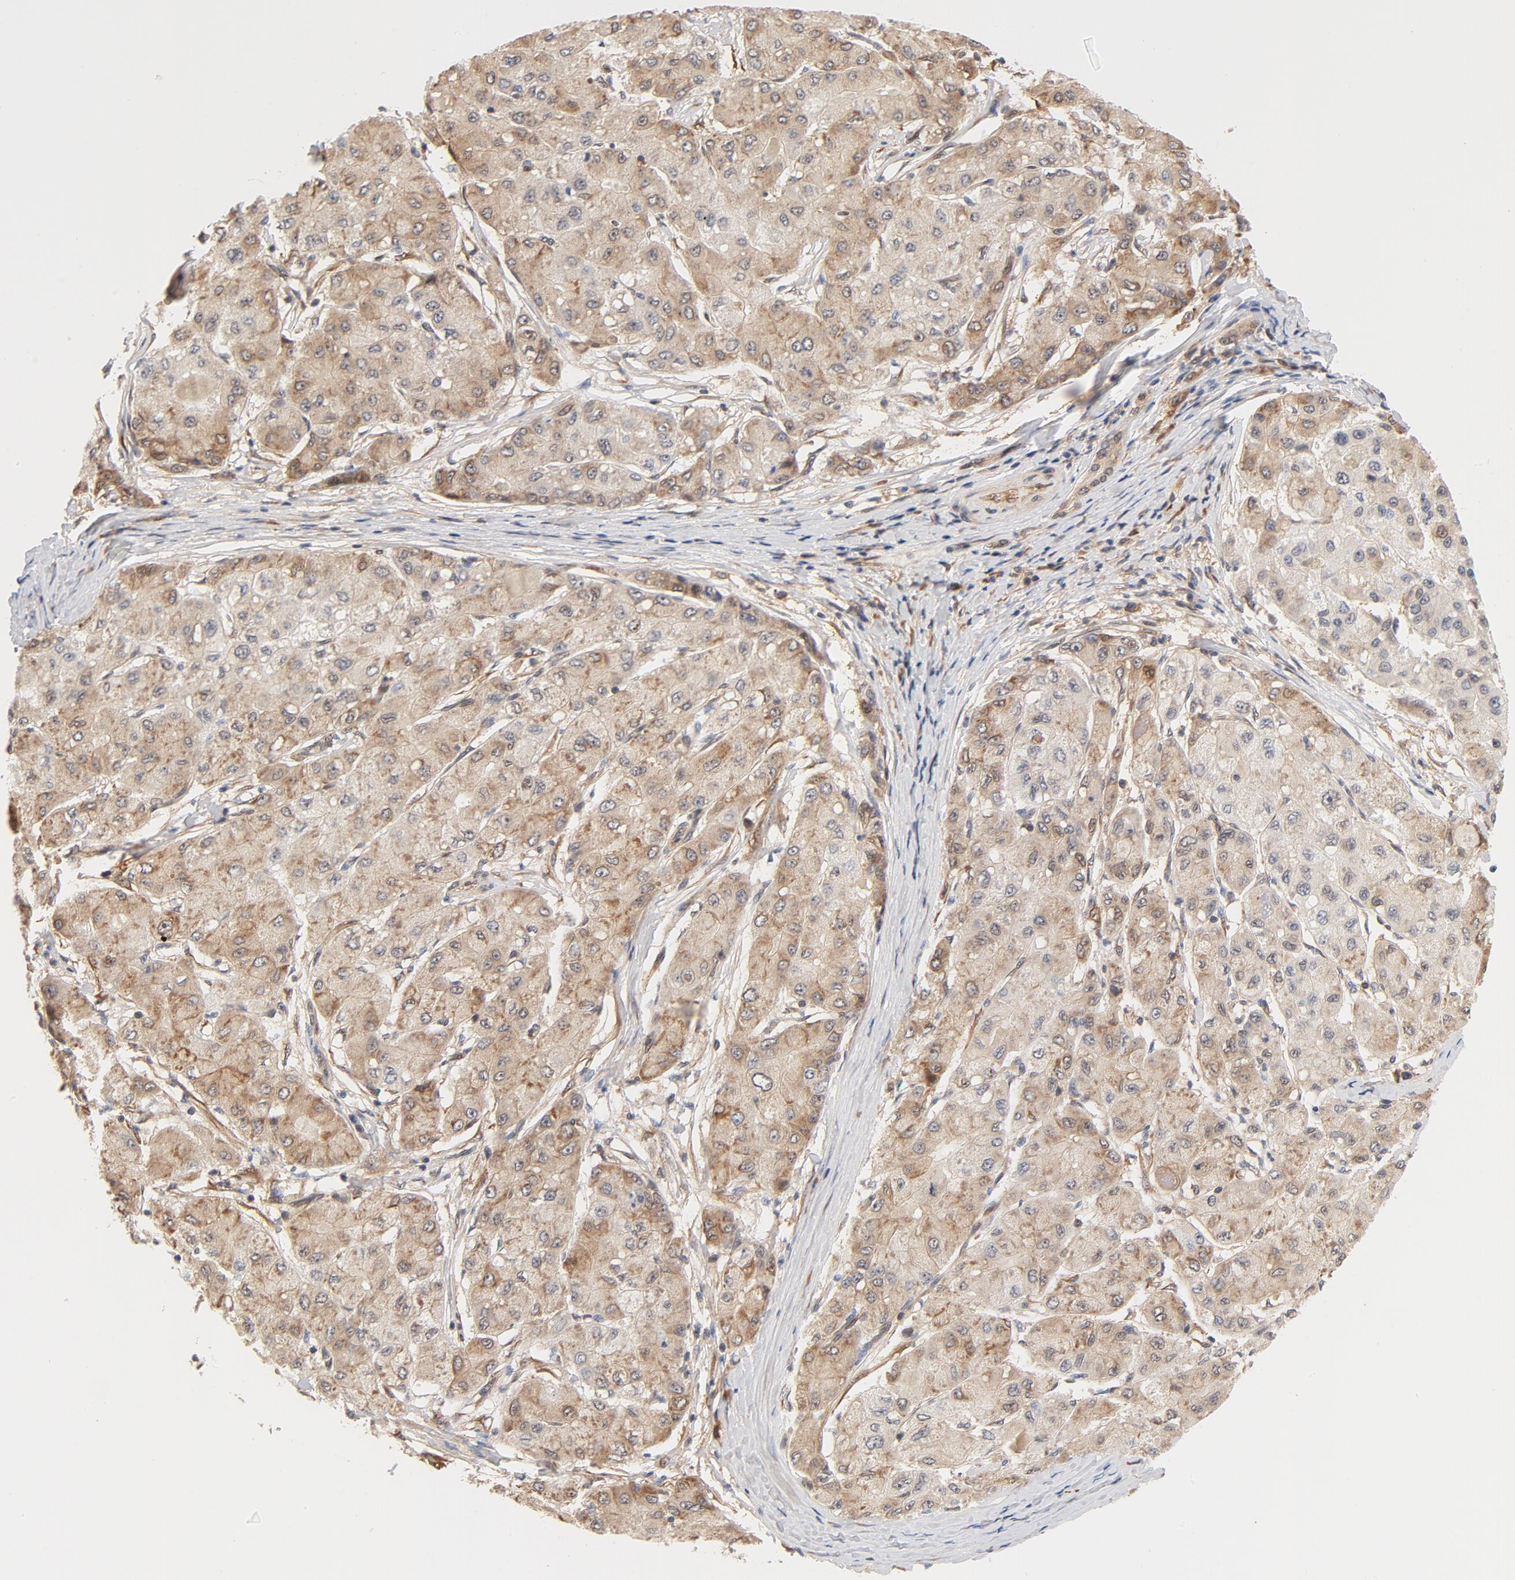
{"staining": {"intensity": "moderate", "quantity": ">75%", "location": "cytoplasmic/membranous"}, "tissue": "liver cancer", "cell_type": "Tumor cells", "image_type": "cancer", "snomed": [{"axis": "morphology", "description": "Carcinoma, Hepatocellular, NOS"}, {"axis": "topography", "description": "Liver"}], "caption": "Human hepatocellular carcinoma (liver) stained with a protein marker exhibits moderate staining in tumor cells.", "gene": "EIF4E", "patient": {"sex": "male", "age": 80}}